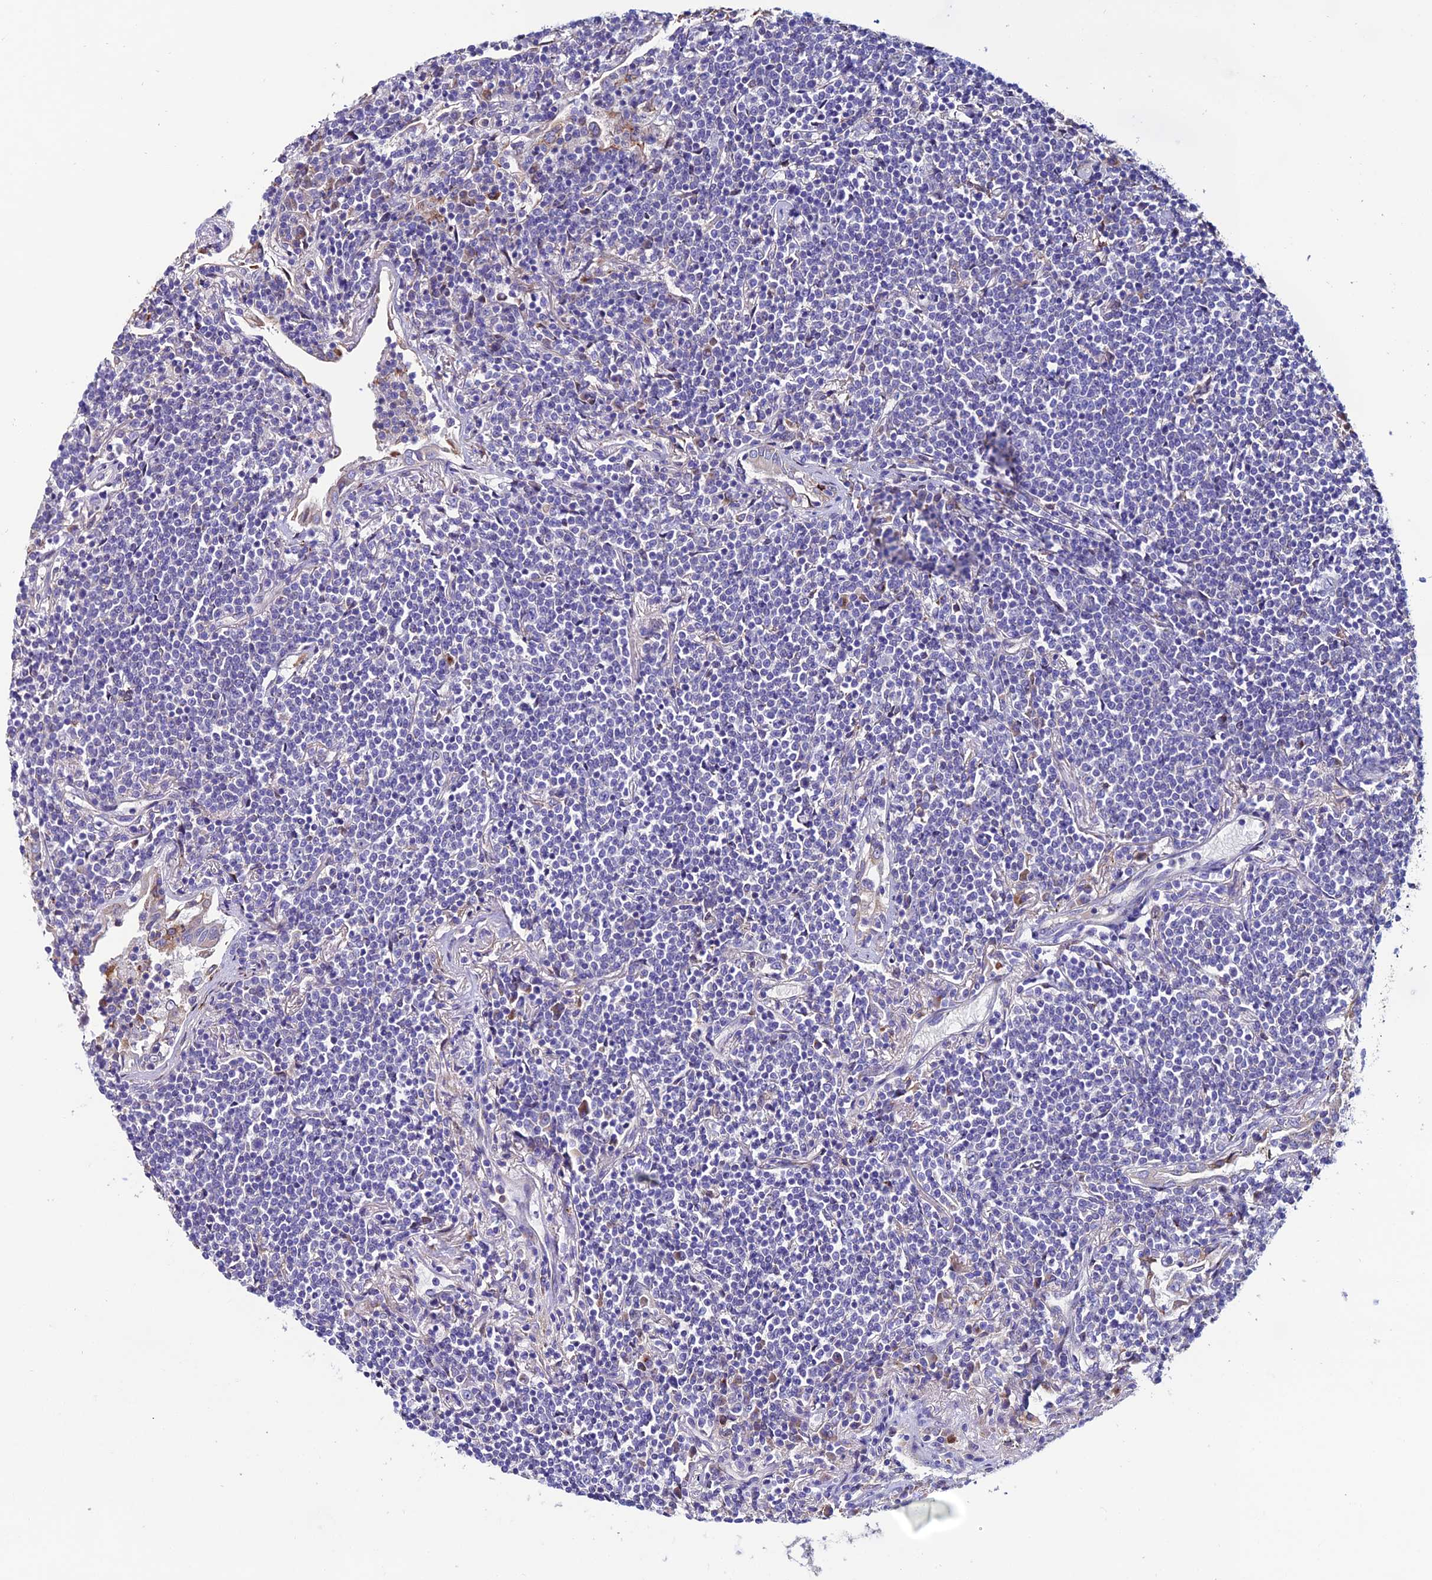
{"staining": {"intensity": "negative", "quantity": "none", "location": "none"}, "tissue": "lymphoma", "cell_type": "Tumor cells", "image_type": "cancer", "snomed": [{"axis": "morphology", "description": "Malignant lymphoma, non-Hodgkin's type, Low grade"}, {"axis": "topography", "description": "Lung"}], "caption": "Immunohistochemistry (IHC) of lymphoma displays no positivity in tumor cells.", "gene": "OR51Q1", "patient": {"sex": "female", "age": 71}}